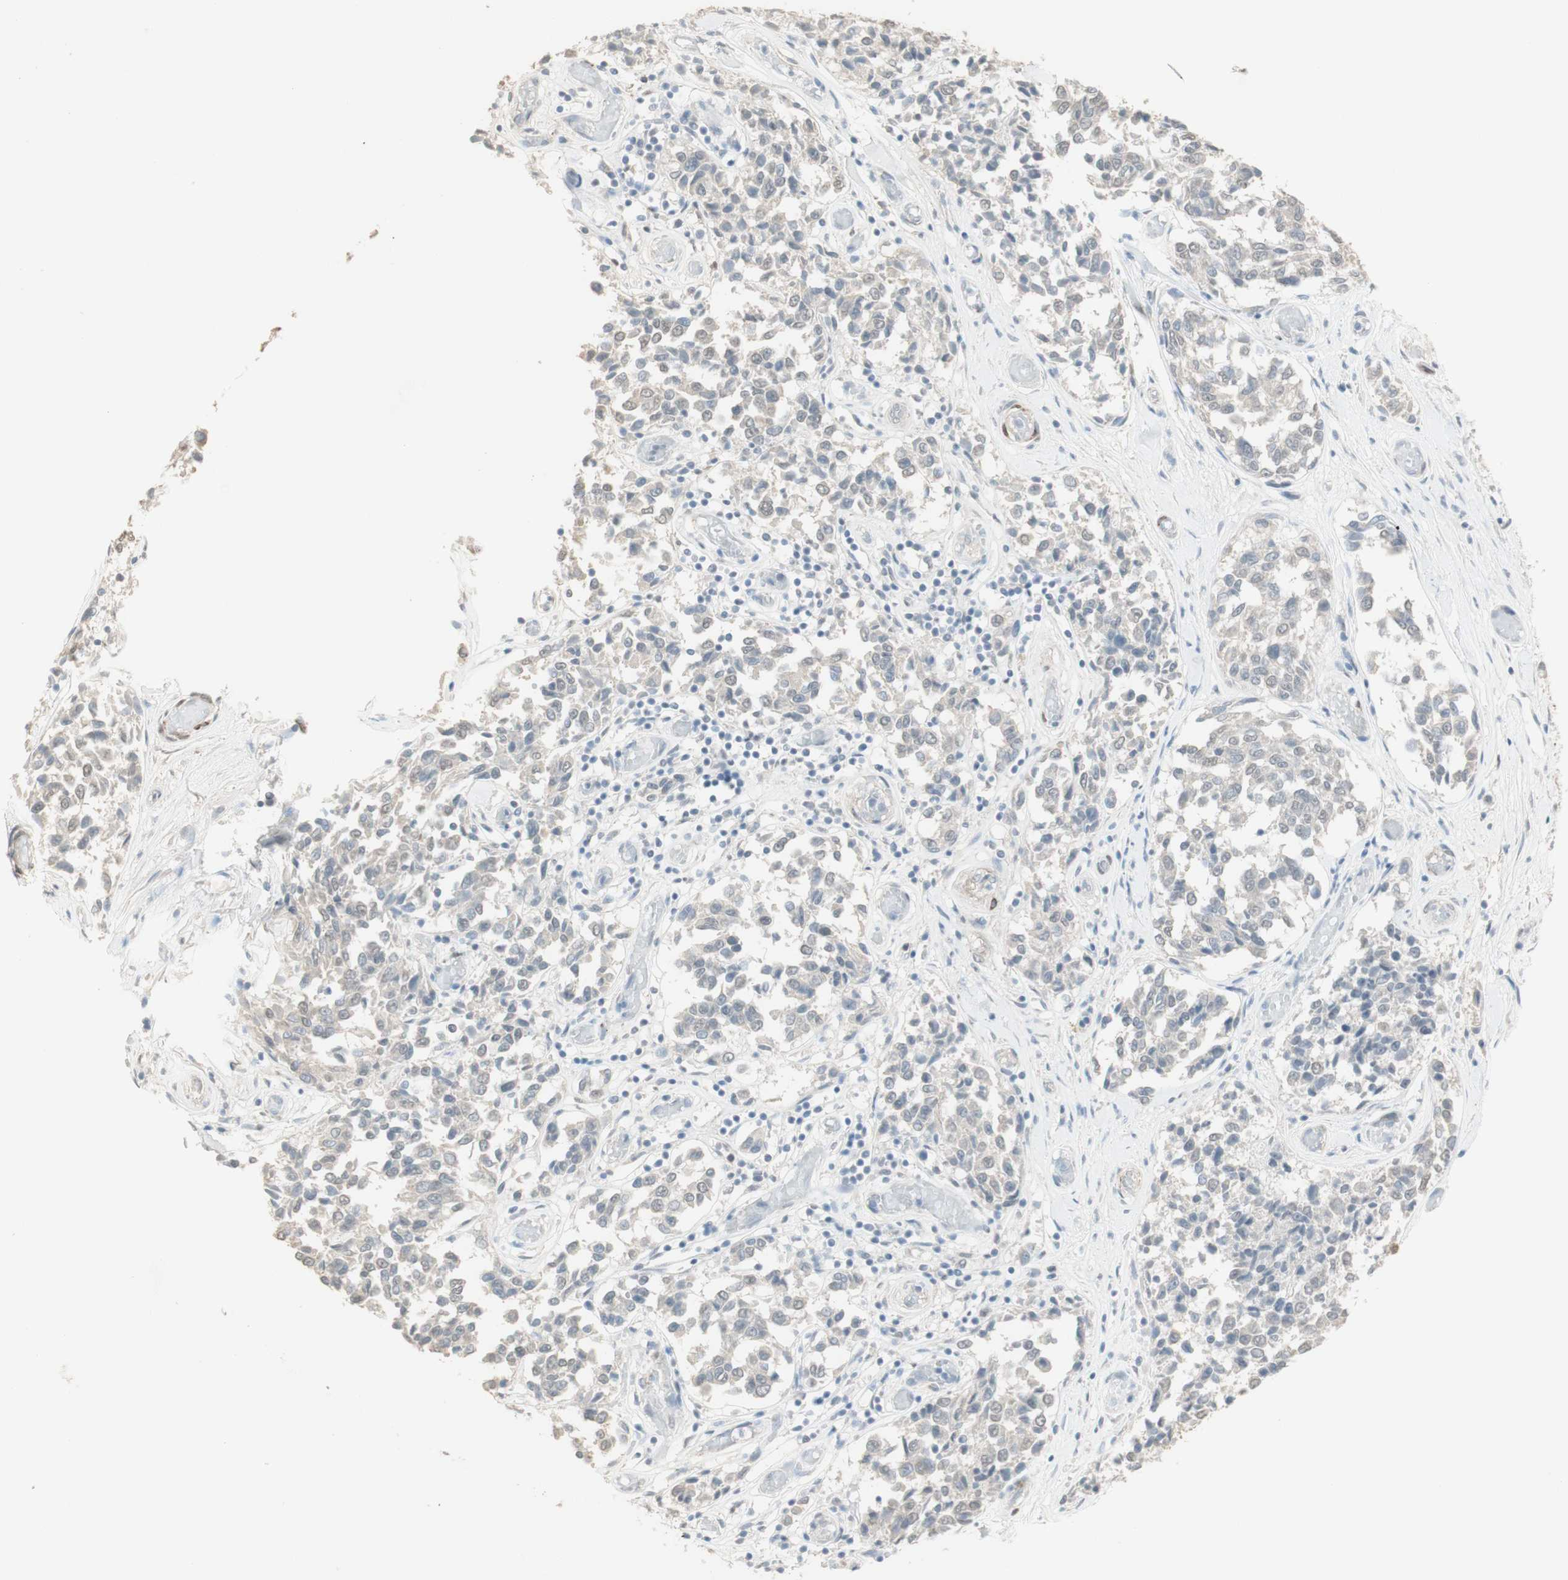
{"staining": {"intensity": "negative", "quantity": "none", "location": "none"}, "tissue": "melanoma", "cell_type": "Tumor cells", "image_type": "cancer", "snomed": [{"axis": "morphology", "description": "Malignant melanoma, NOS"}, {"axis": "topography", "description": "Skin"}], "caption": "Immunohistochemical staining of melanoma displays no significant staining in tumor cells. (DAB (3,3'-diaminobenzidine) immunohistochemistry visualized using brightfield microscopy, high magnification).", "gene": "MUC3A", "patient": {"sex": "female", "age": 64}}